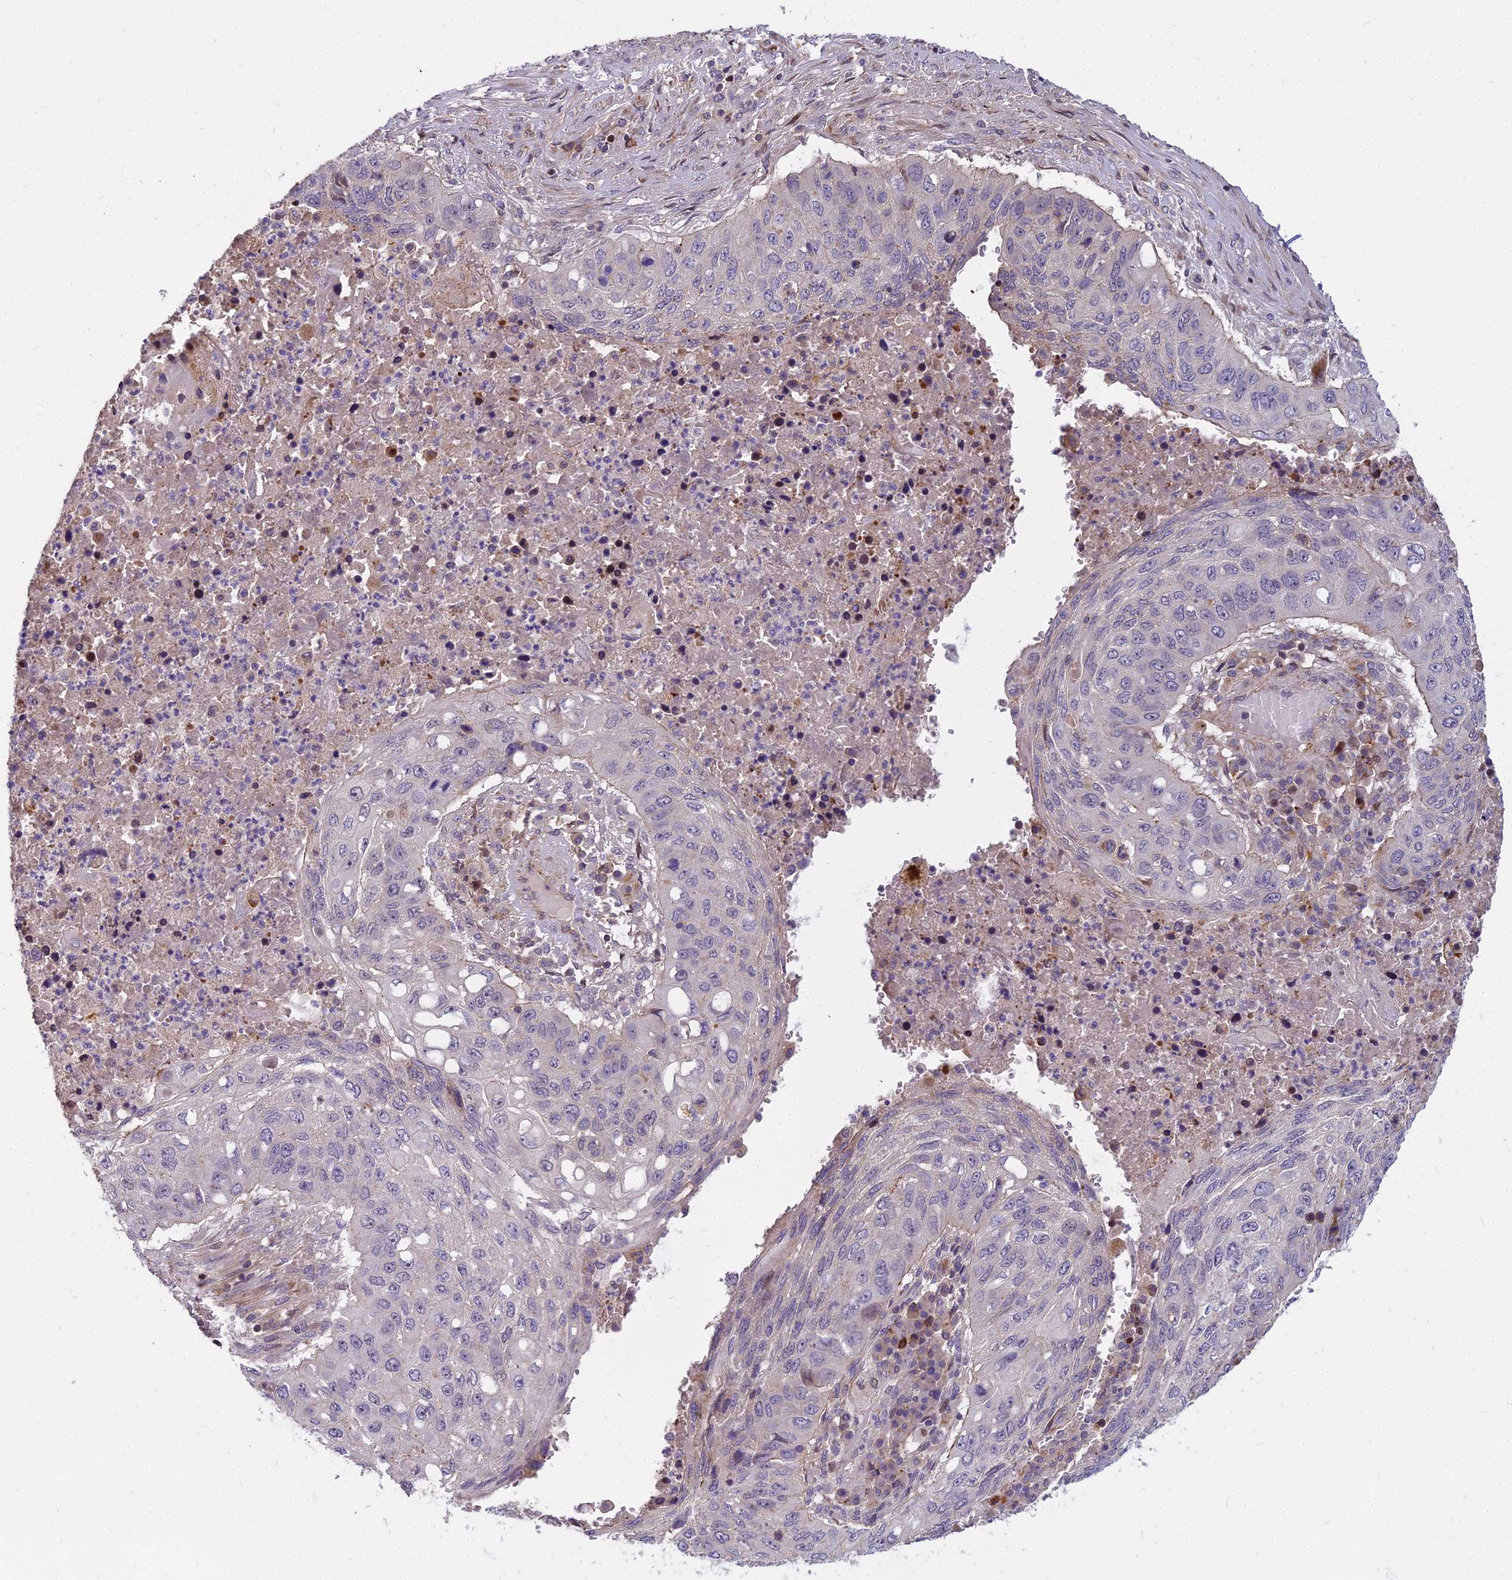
{"staining": {"intensity": "negative", "quantity": "none", "location": "none"}, "tissue": "lung cancer", "cell_type": "Tumor cells", "image_type": "cancer", "snomed": [{"axis": "morphology", "description": "Squamous cell carcinoma, NOS"}, {"axis": "topography", "description": "Lung"}], "caption": "Tumor cells are negative for protein expression in human squamous cell carcinoma (lung).", "gene": "GLYATL3", "patient": {"sex": "female", "age": 63}}